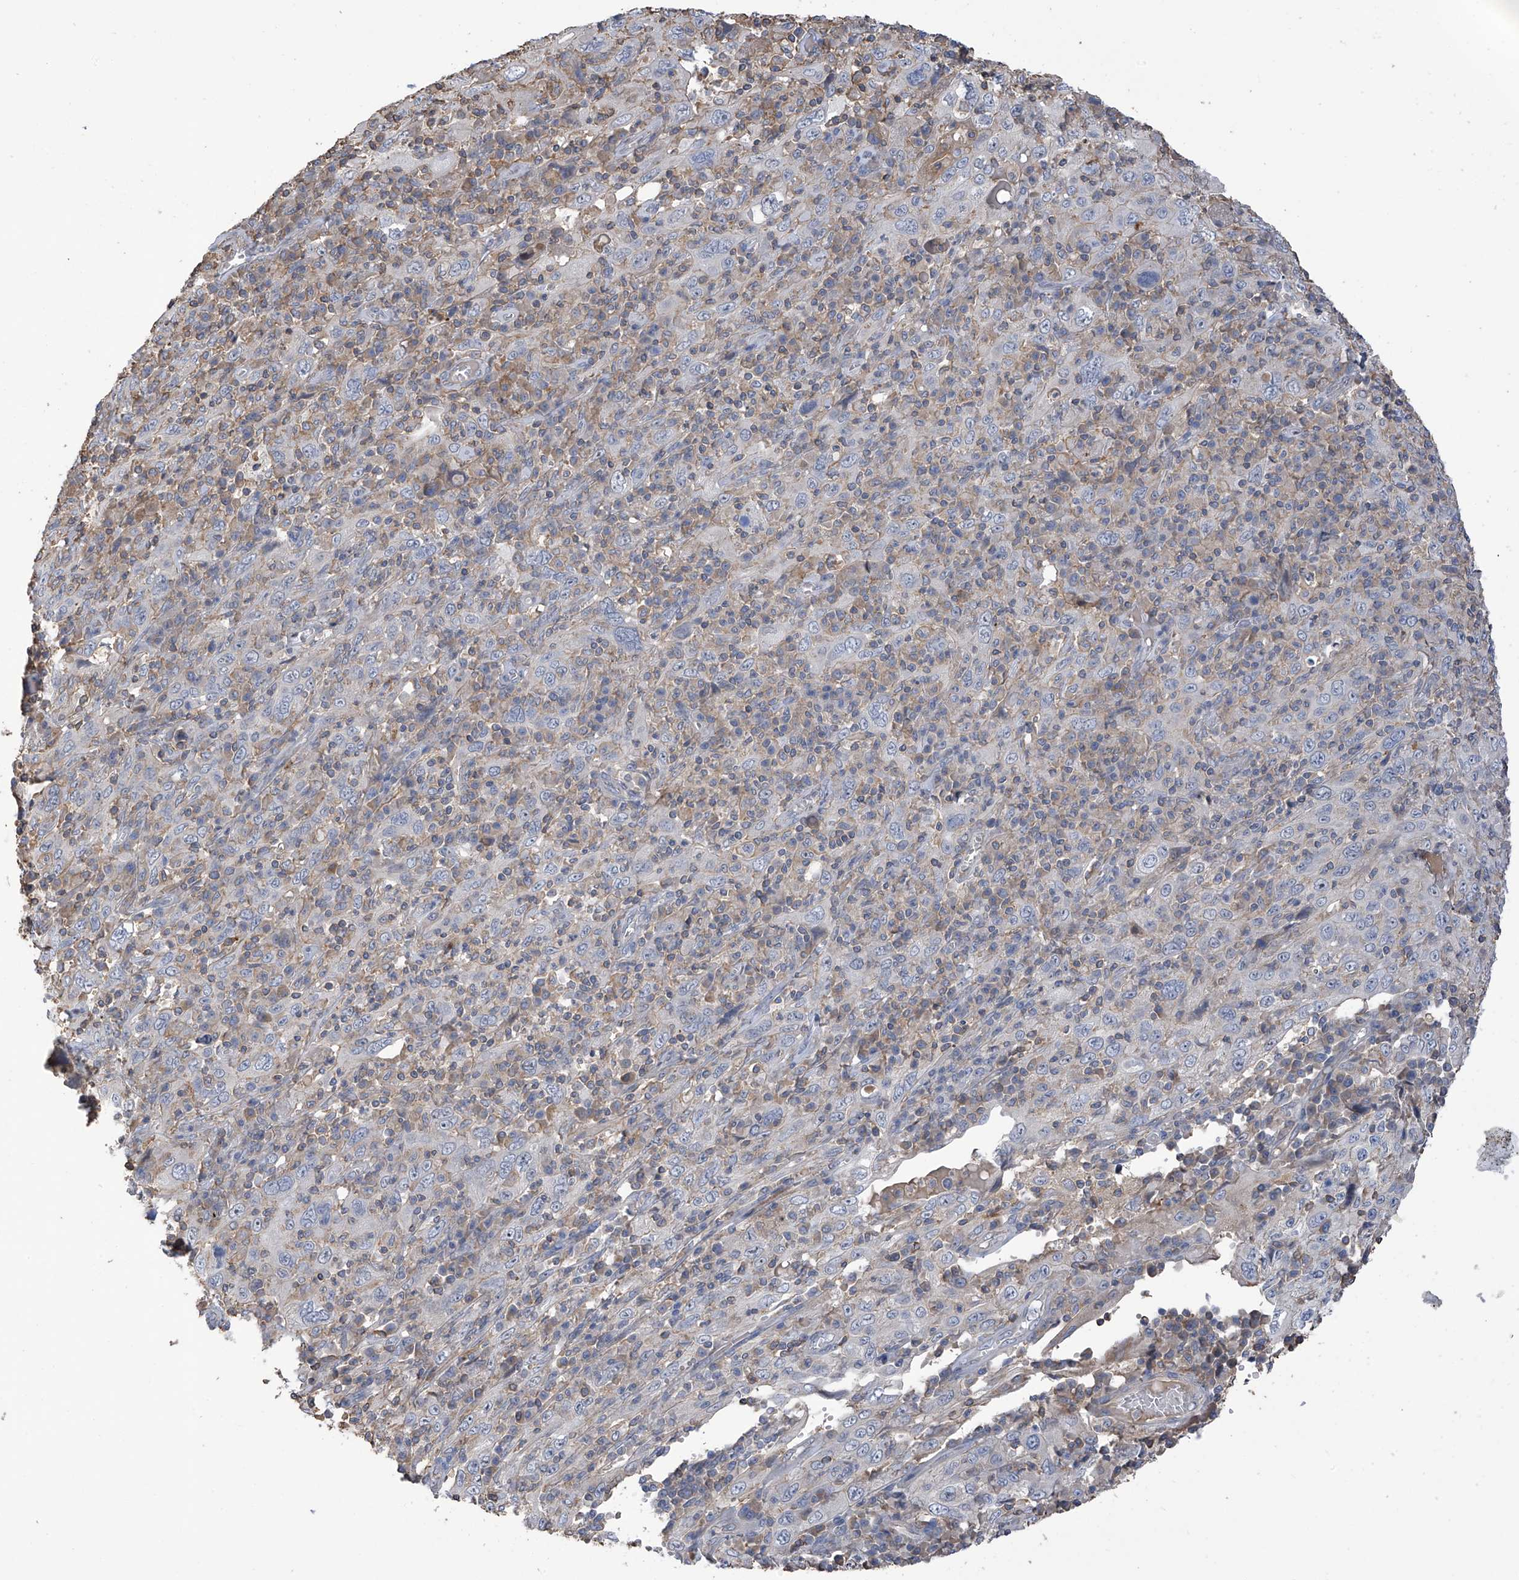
{"staining": {"intensity": "negative", "quantity": "none", "location": "none"}, "tissue": "cervical cancer", "cell_type": "Tumor cells", "image_type": "cancer", "snomed": [{"axis": "morphology", "description": "Squamous cell carcinoma, NOS"}, {"axis": "topography", "description": "Cervix"}], "caption": "Immunohistochemistry histopathology image of human cervical cancer stained for a protein (brown), which shows no expression in tumor cells. (DAB immunohistochemistry (IHC) visualized using brightfield microscopy, high magnification).", "gene": "SLFN14", "patient": {"sex": "female", "age": 46}}